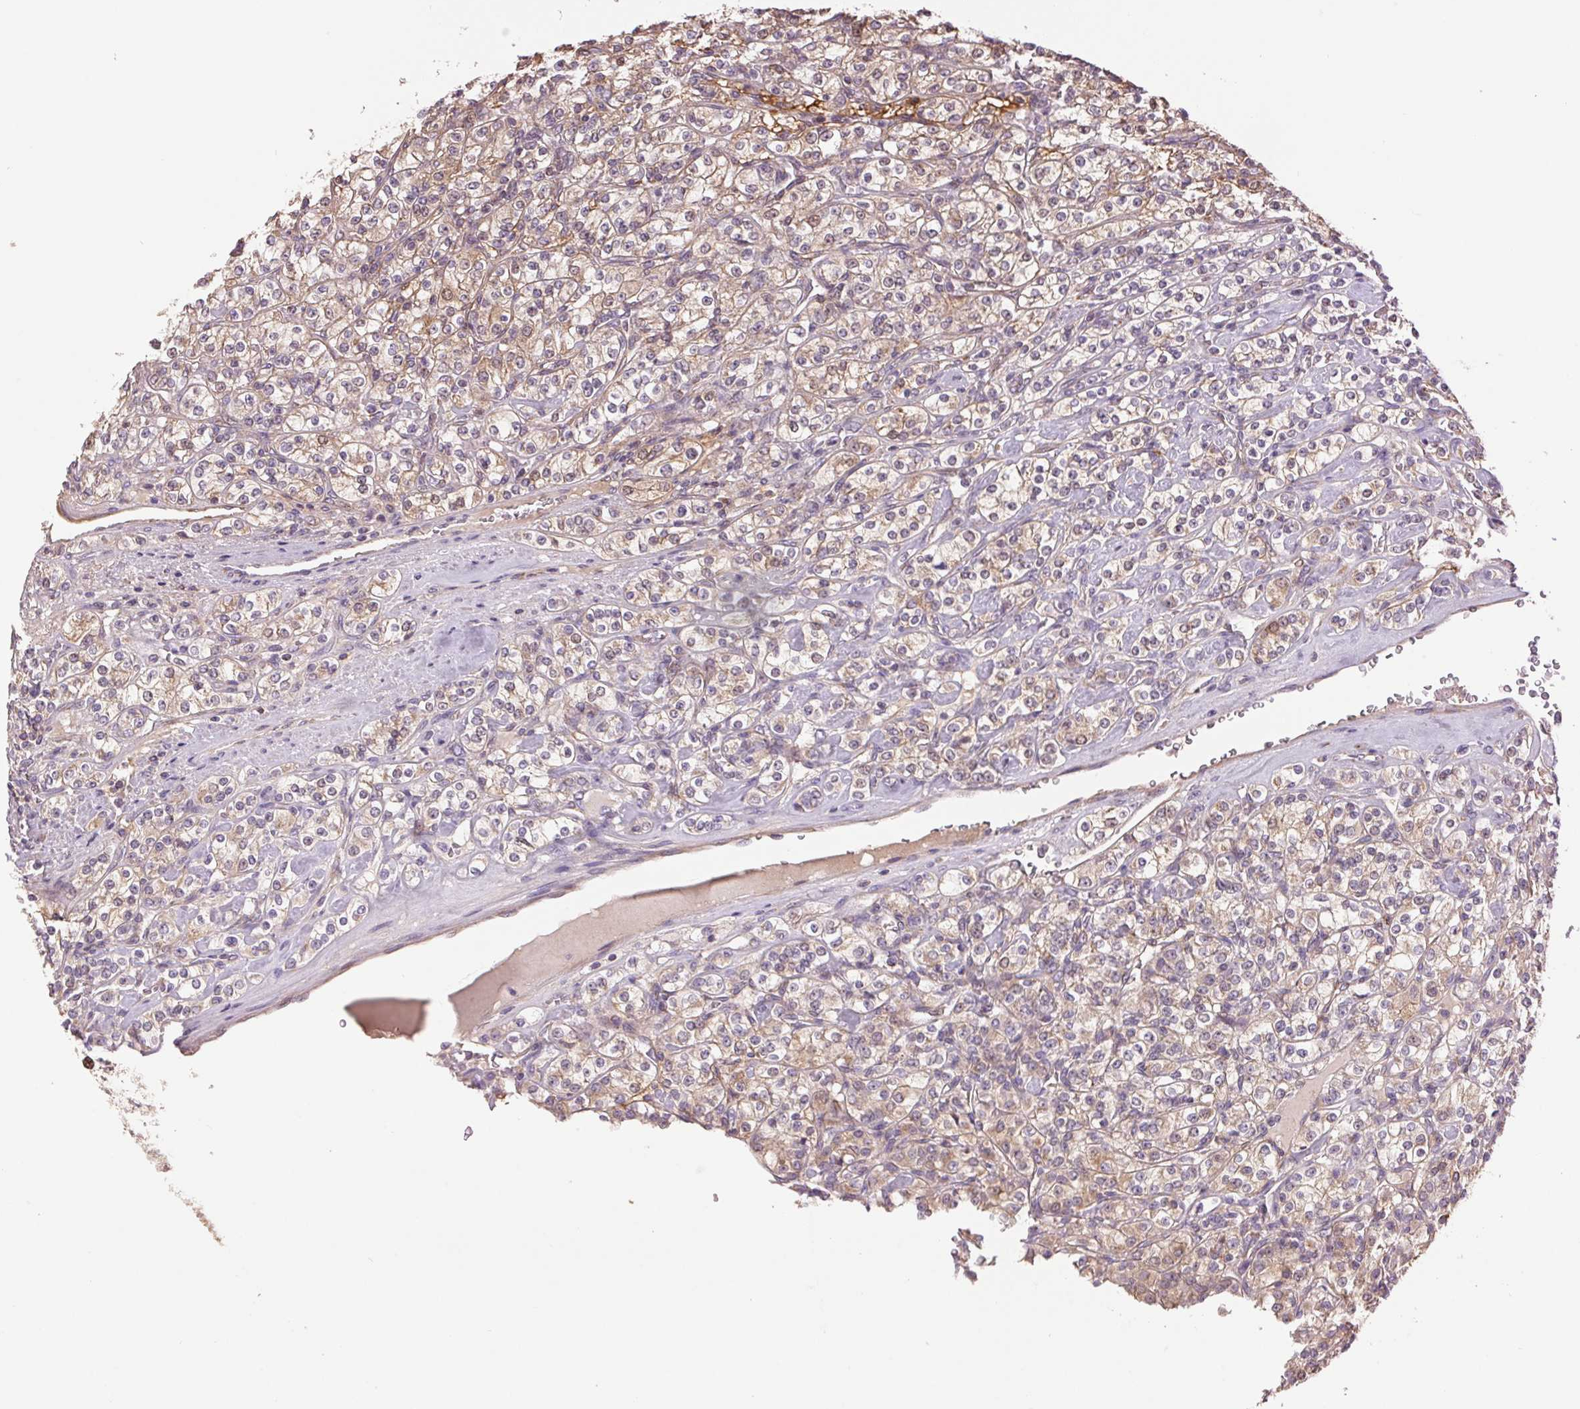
{"staining": {"intensity": "weak", "quantity": ">75%", "location": "cytoplasmic/membranous"}, "tissue": "renal cancer", "cell_type": "Tumor cells", "image_type": "cancer", "snomed": [{"axis": "morphology", "description": "Adenocarcinoma, NOS"}, {"axis": "topography", "description": "Kidney"}], "caption": "Immunohistochemical staining of renal cancer reveals low levels of weak cytoplasmic/membranous protein positivity in about >75% of tumor cells.", "gene": "DGUOK", "patient": {"sex": "male", "age": 77}}